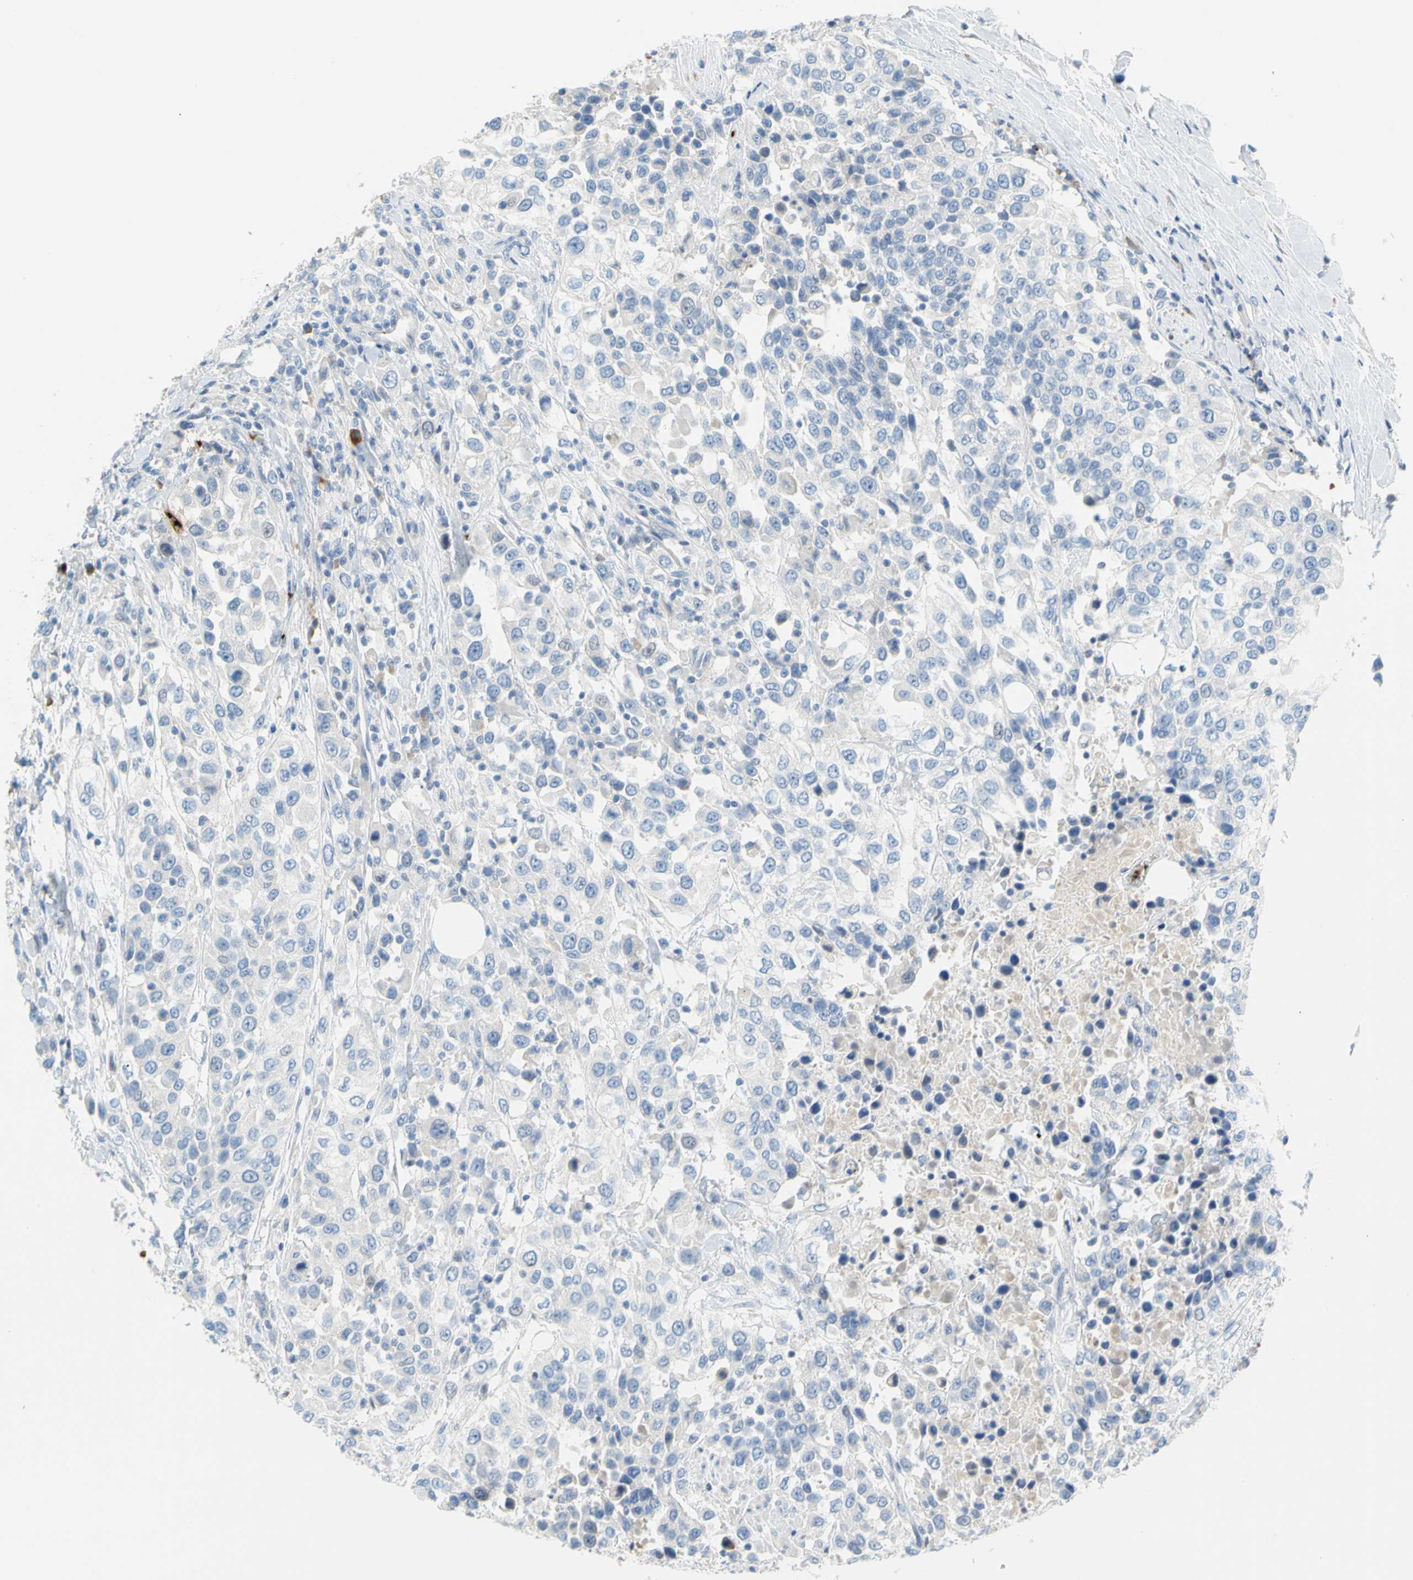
{"staining": {"intensity": "negative", "quantity": "none", "location": "none"}, "tissue": "urothelial cancer", "cell_type": "Tumor cells", "image_type": "cancer", "snomed": [{"axis": "morphology", "description": "Urothelial carcinoma, High grade"}, {"axis": "topography", "description": "Urinary bladder"}], "caption": "Immunohistochemistry of human urothelial carcinoma (high-grade) shows no positivity in tumor cells. Brightfield microscopy of IHC stained with DAB (3,3'-diaminobenzidine) (brown) and hematoxylin (blue), captured at high magnification.", "gene": "PPBP", "patient": {"sex": "female", "age": 80}}